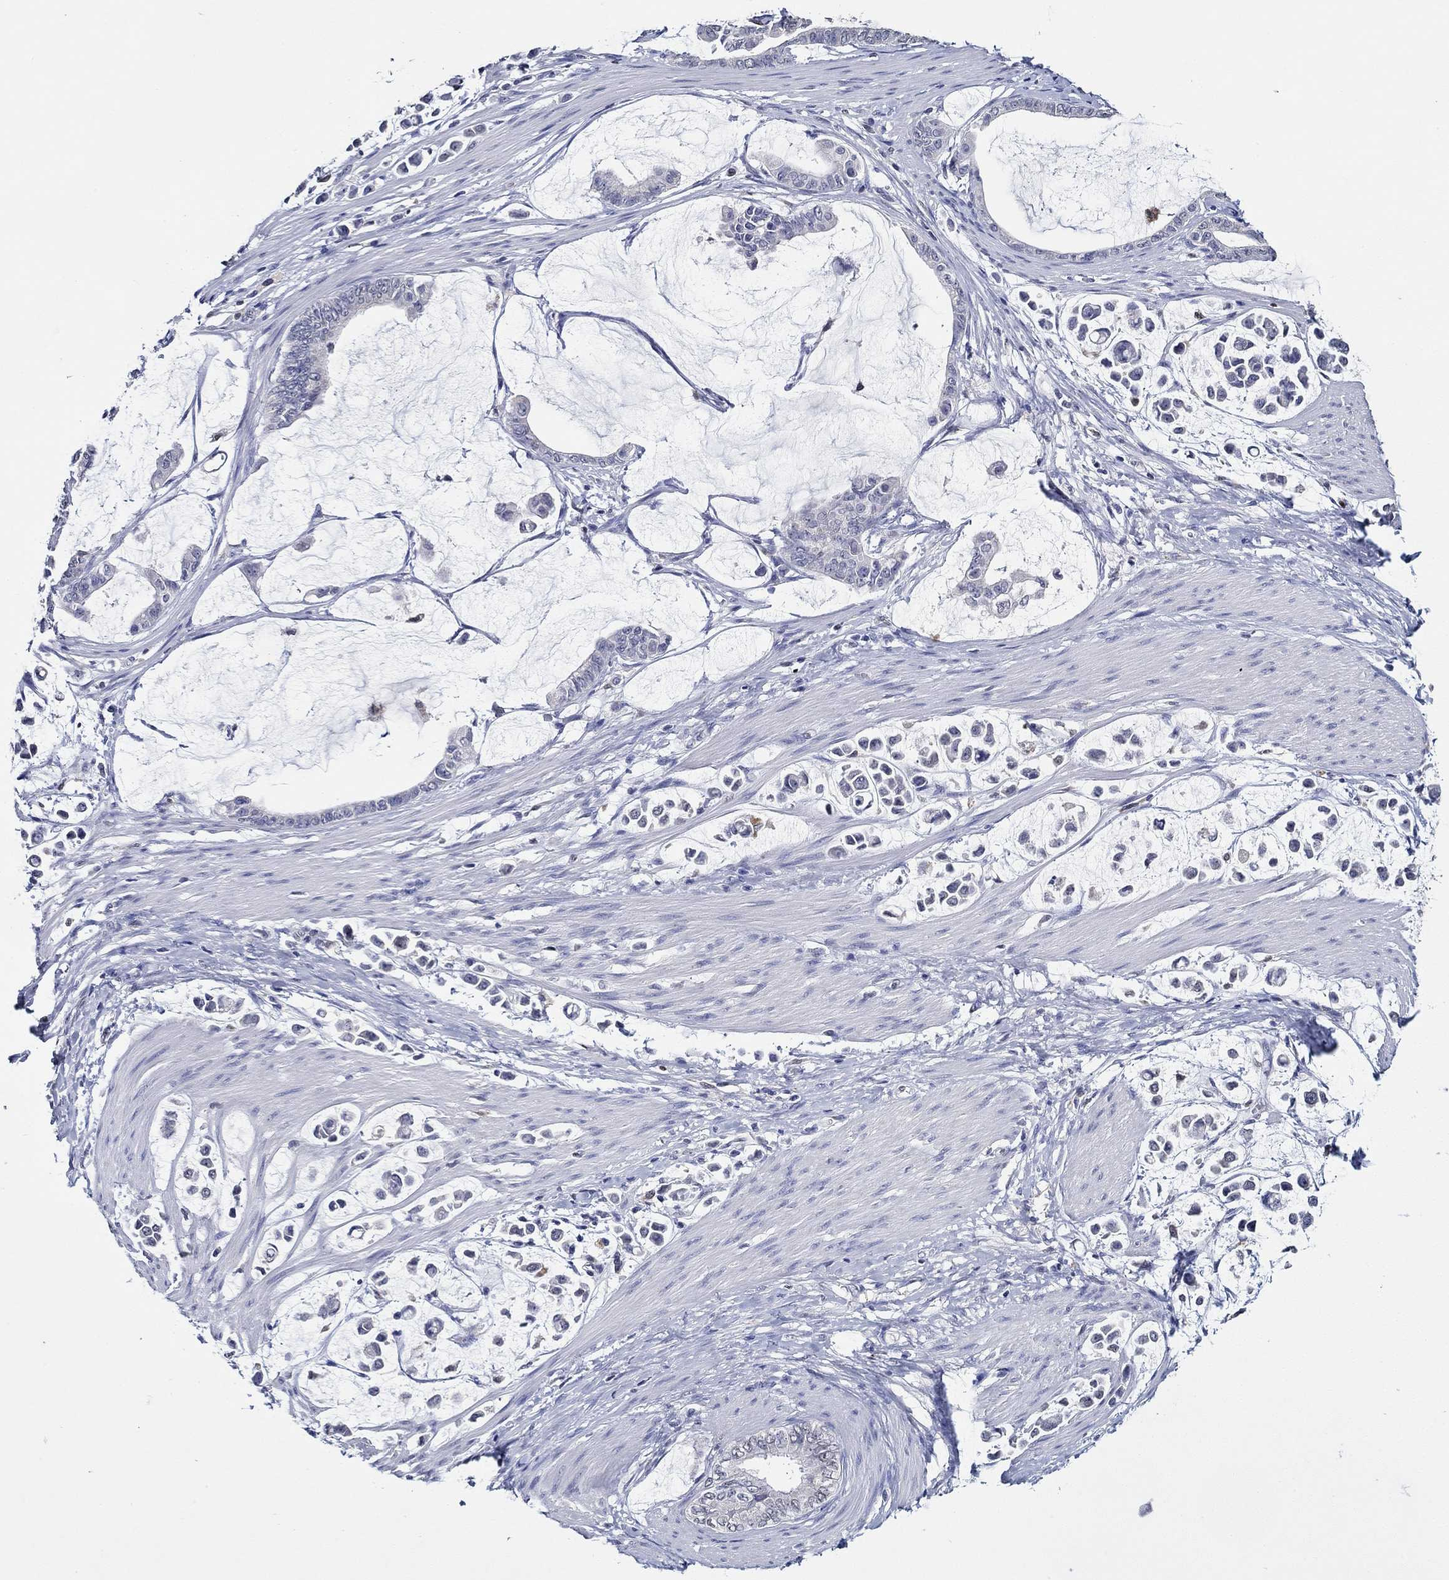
{"staining": {"intensity": "negative", "quantity": "none", "location": "none"}, "tissue": "stomach cancer", "cell_type": "Tumor cells", "image_type": "cancer", "snomed": [{"axis": "morphology", "description": "Adenocarcinoma, NOS"}, {"axis": "topography", "description": "Stomach"}], "caption": "The image shows no staining of tumor cells in stomach cancer (adenocarcinoma).", "gene": "GATA2", "patient": {"sex": "male", "age": 82}}